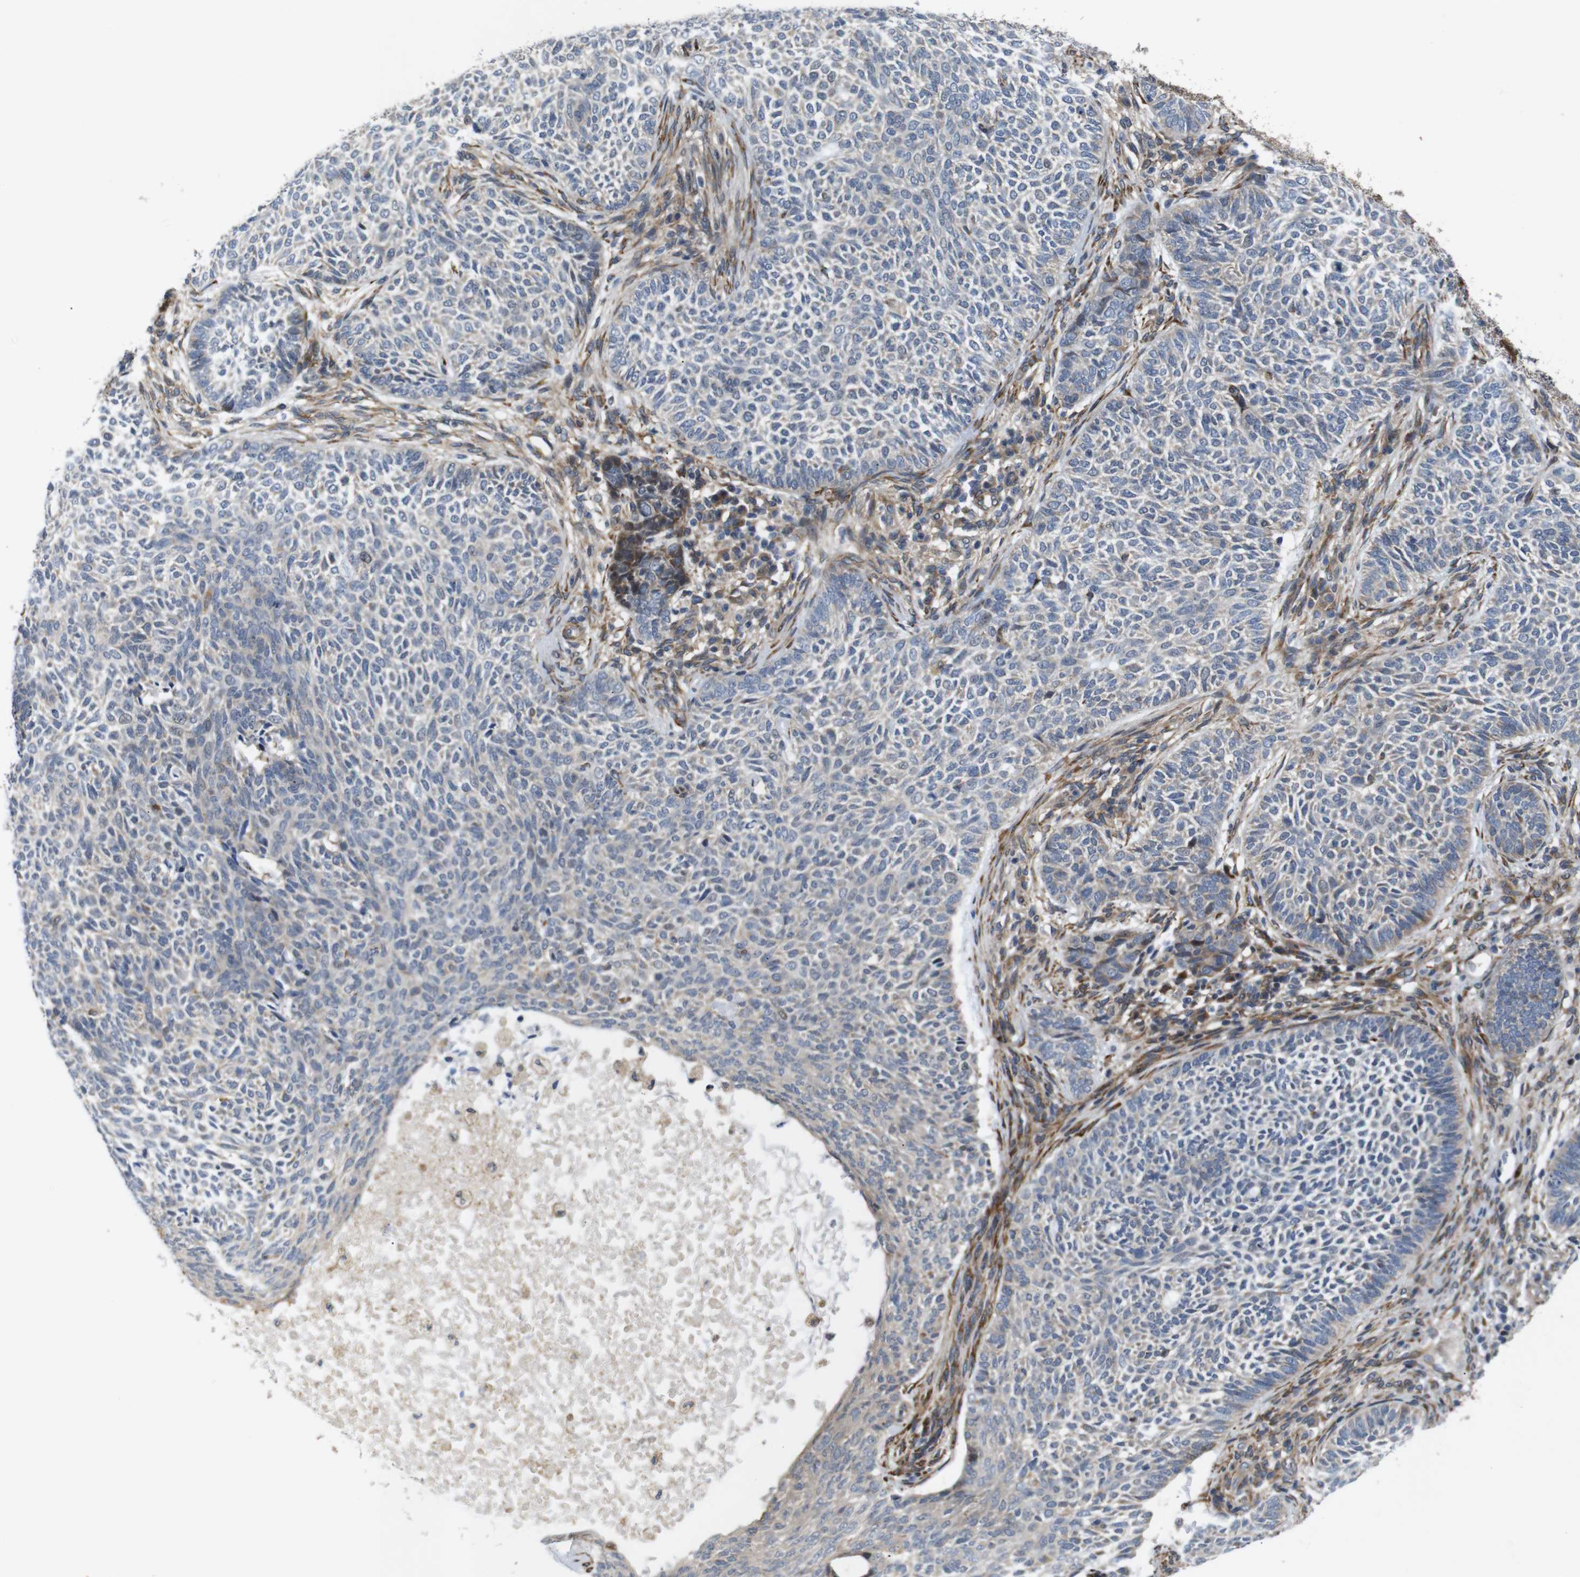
{"staining": {"intensity": "weak", "quantity": ">75%", "location": "cytoplasmic/membranous"}, "tissue": "skin cancer", "cell_type": "Tumor cells", "image_type": "cancer", "snomed": [{"axis": "morphology", "description": "Basal cell carcinoma"}, {"axis": "topography", "description": "Skin"}], "caption": "Immunohistochemical staining of skin cancer (basal cell carcinoma) shows weak cytoplasmic/membranous protein staining in approximately >75% of tumor cells.", "gene": "P3H2", "patient": {"sex": "male", "age": 87}}